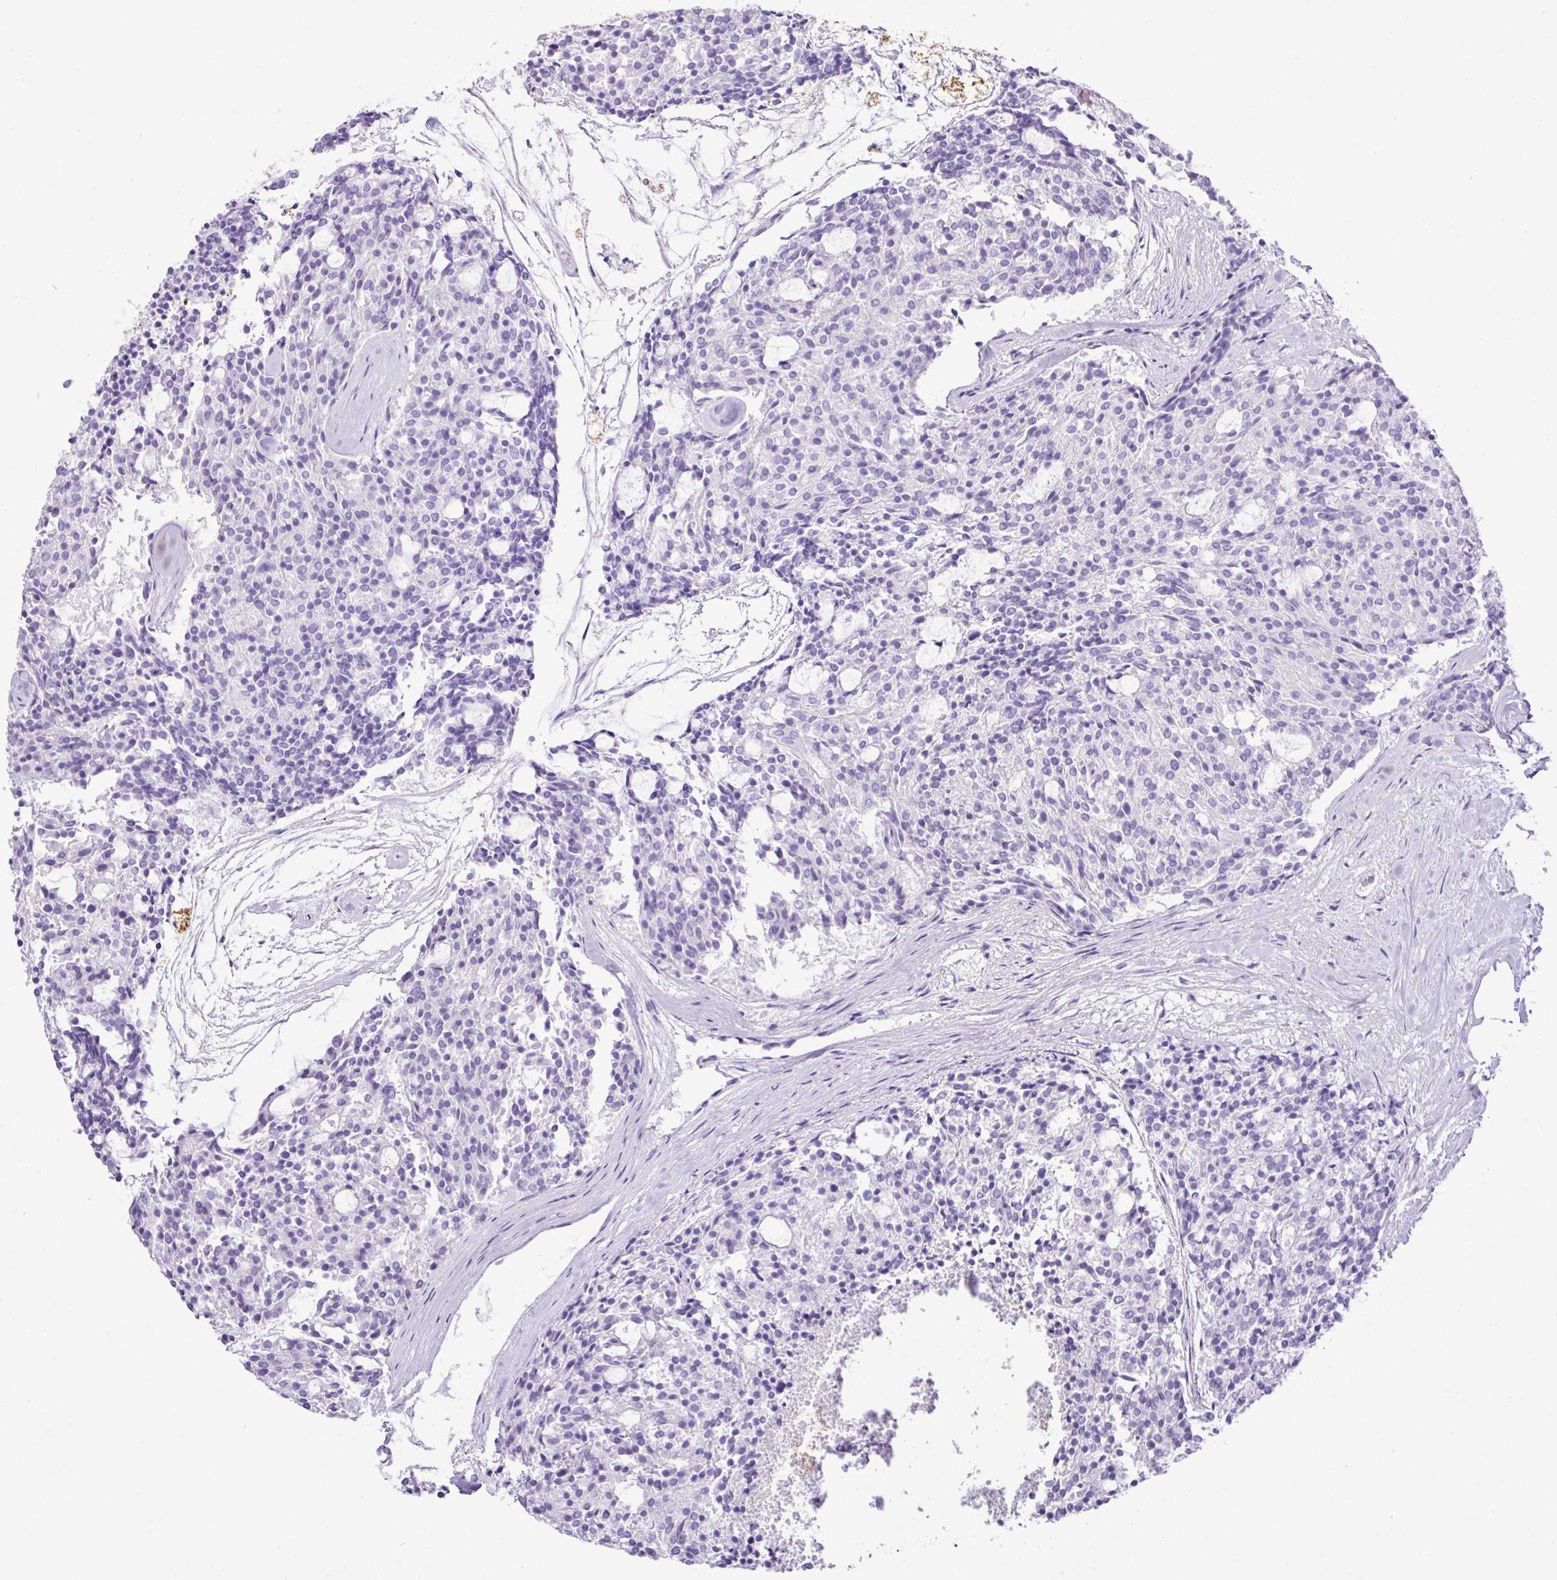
{"staining": {"intensity": "negative", "quantity": "none", "location": "none"}, "tissue": "carcinoid", "cell_type": "Tumor cells", "image_type": "cancer", "snomed": [{"axis": "morphology", "description": "Carcinoid, malignant, NOS"}, {"axis": "topography", "description": "Pancreas"}], "caption": "Photomicrograph shows no significant protein positivity in tumor cells of malignant carcinoid. The staining is performed using DAB (3,3'-diaminobenzidine) brown chromogen with nuclei counter-stained in using hematoxylin.", "gene": "KCNJ11", "patient": {"sex": "female", "age": 54}}